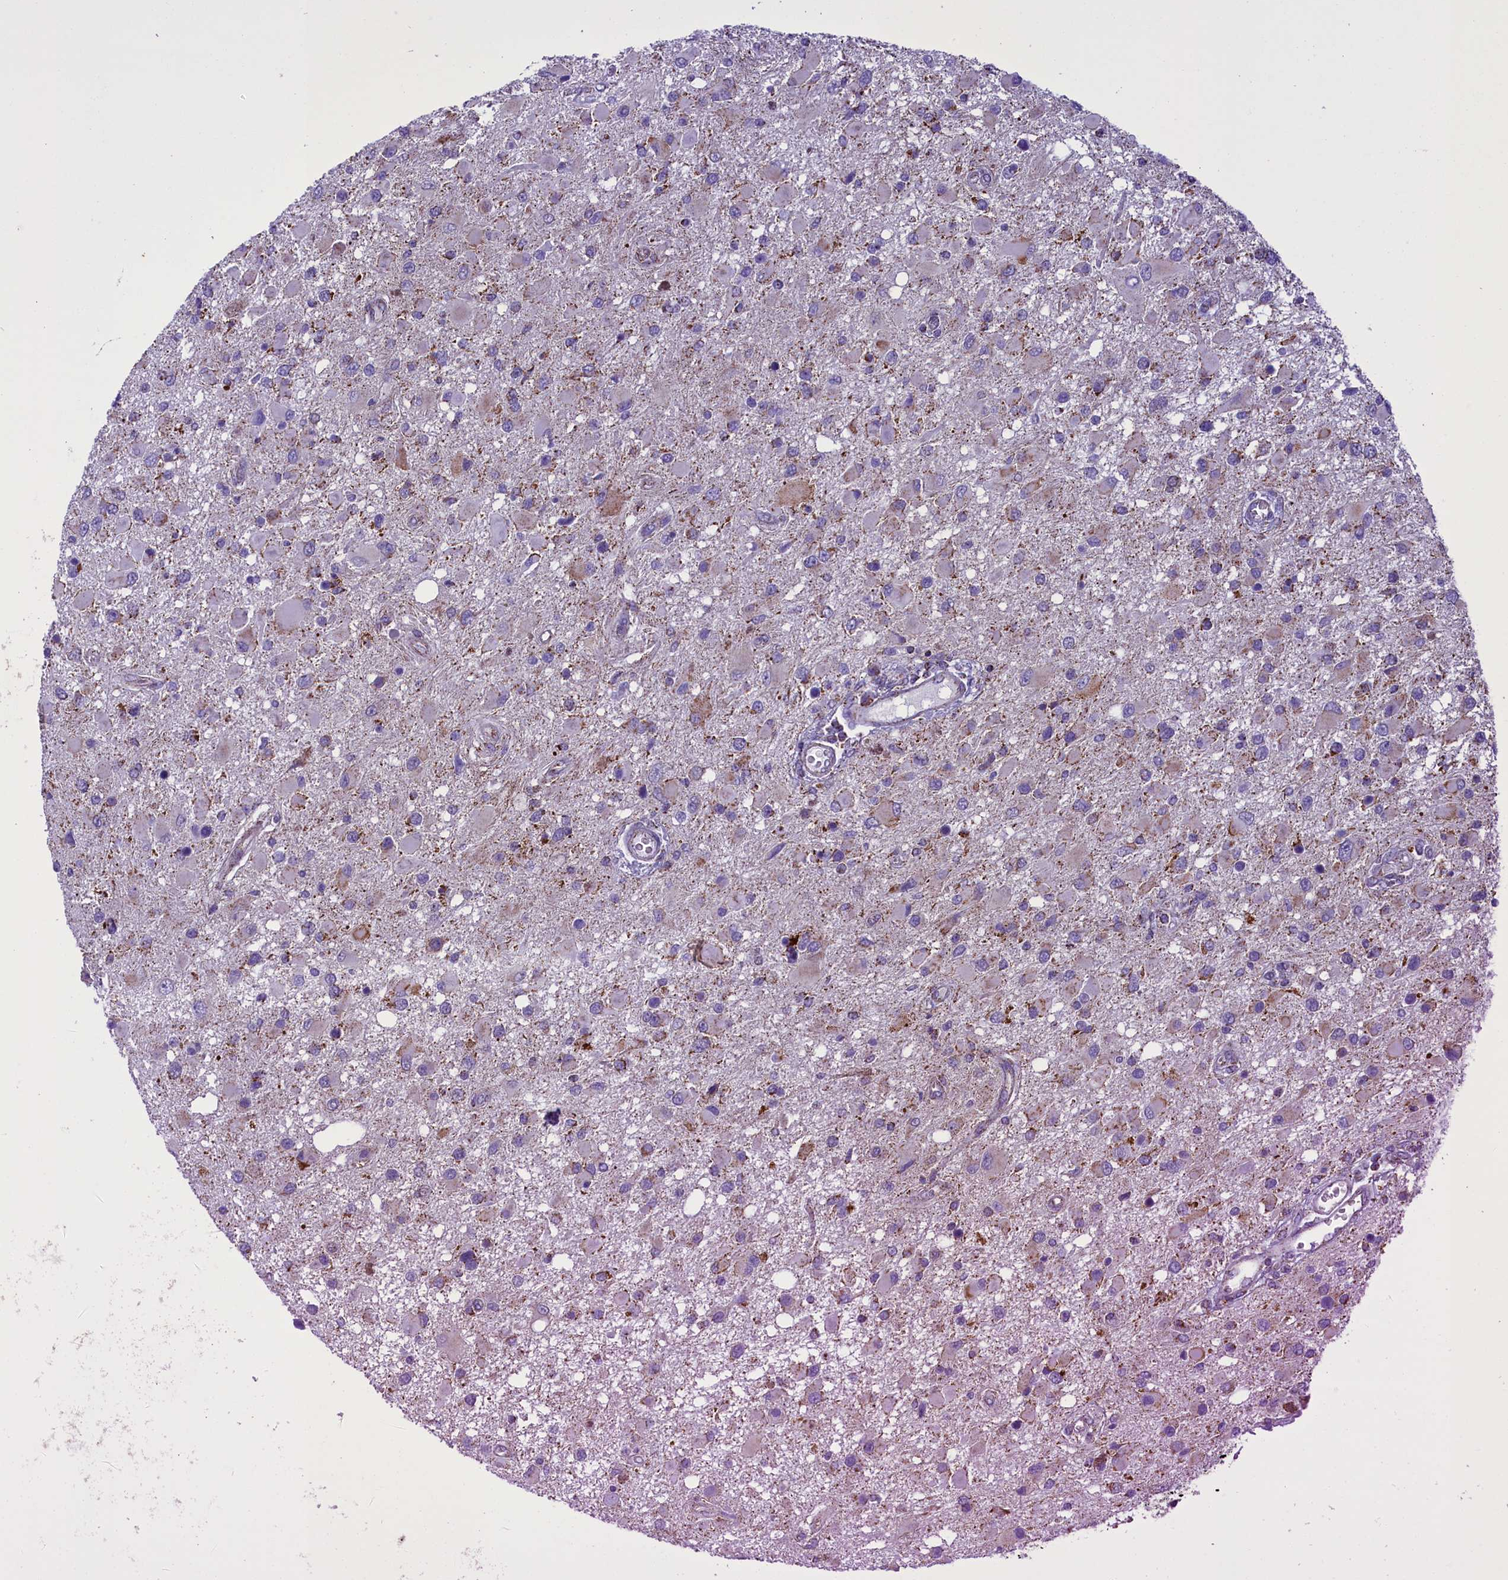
{"staining": {"intensity": "moderate", "quantity": "<25%", "location": "cytoplasmic/membranous"}, "tissue": "glioma", "cell_type": "Tumor cells", "image_type": "cancer", "snomed": [{"axis": "morphology", "description": "Glioma, malignant, High grade"}, {"axis": "topography", "description": "Brain"}], "caption": "IHC of glioma demonstrates low levels of moderate cytoplasmic/membranous staining in about <25% of tumor cells.", "gene": "ICA1L", "patient": {"sex": "male", "age": 53}}